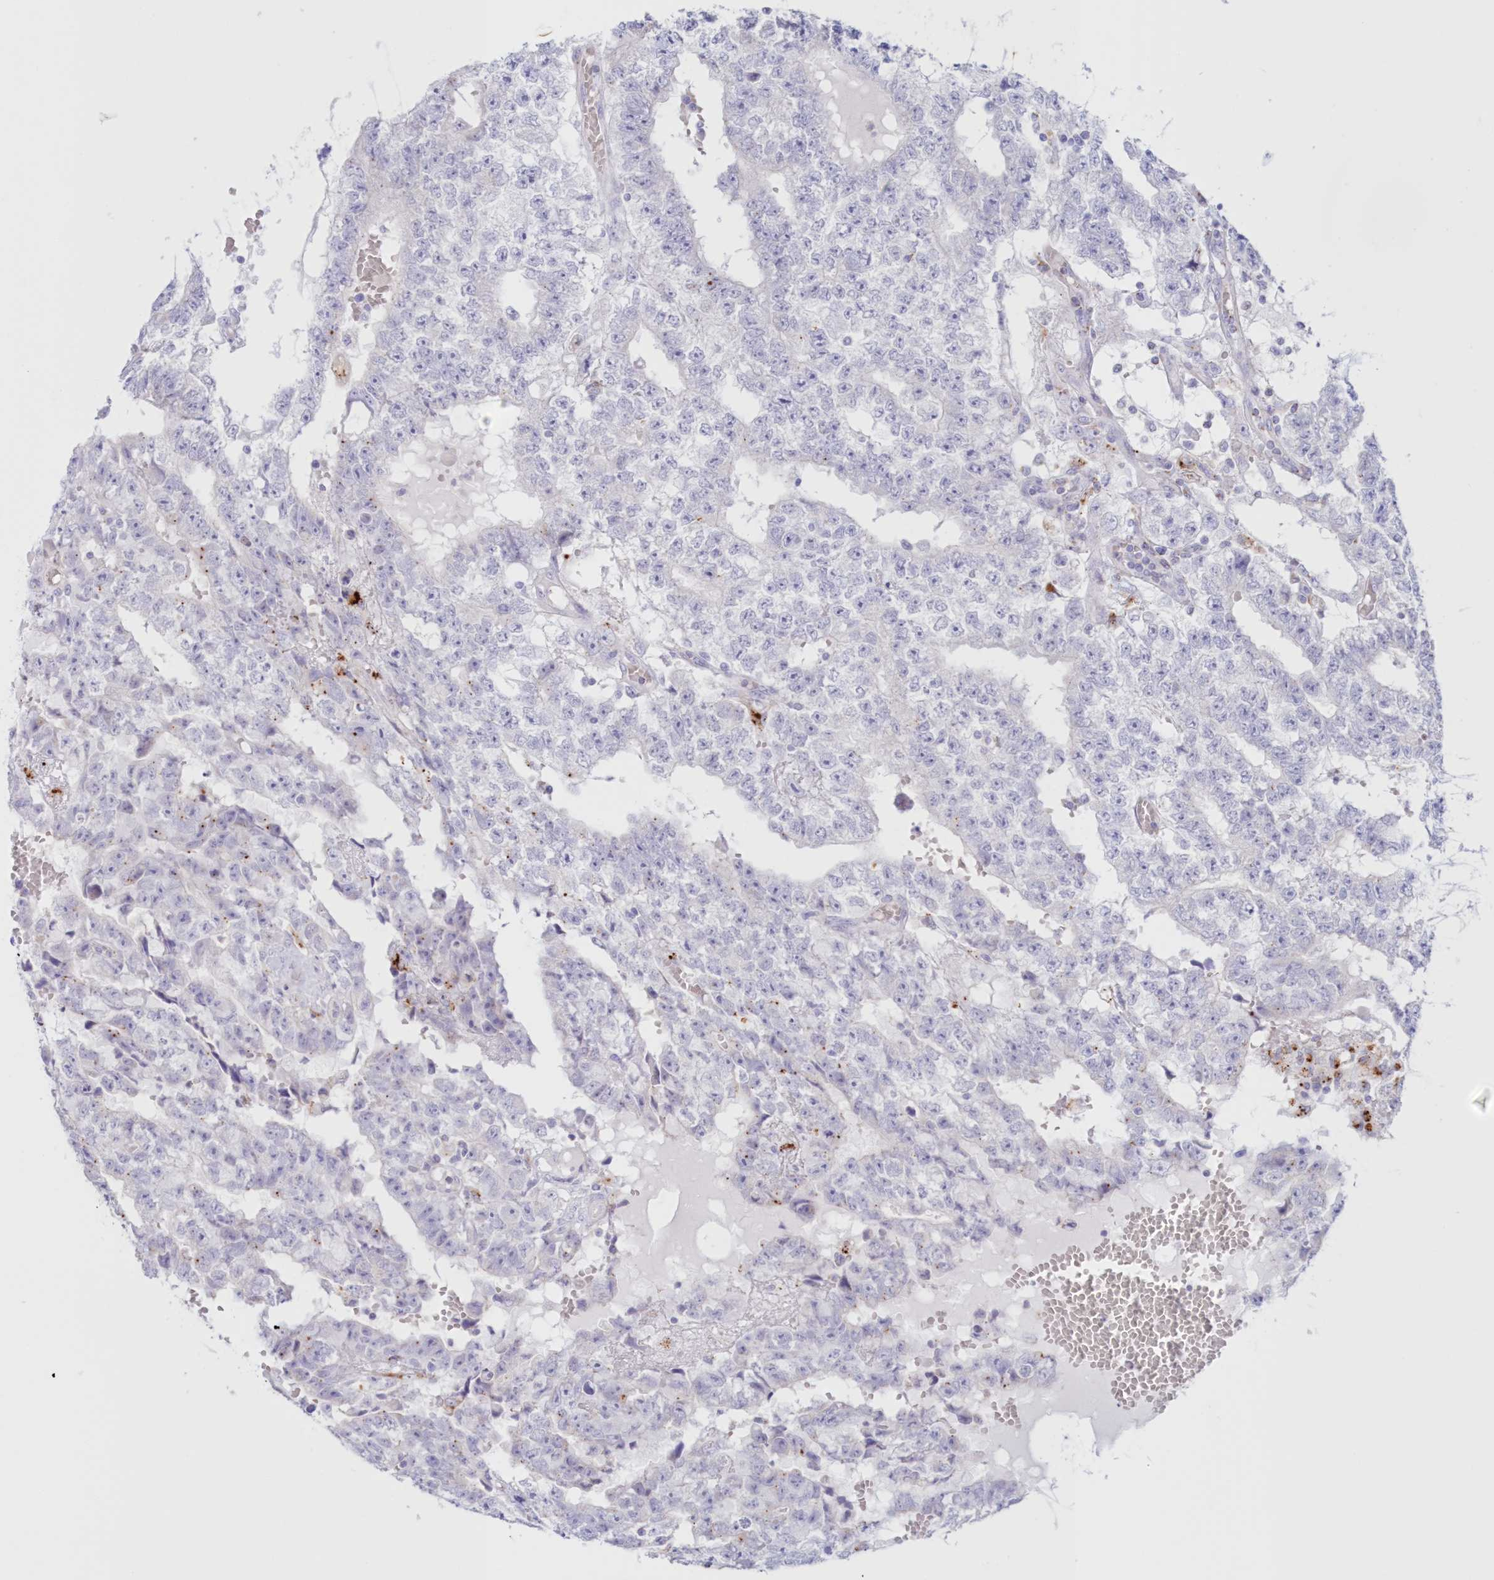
{"staining": {"intensity": "negative", "quantity": "none", "location": "none"}, "tissue": "testis cancer", "cell_type": "Tumor cells", "image_type": "cancer", "snomed": [{"axis": "morphology", "description": "Carcinoma, Embryonal, NOS"}, {"axis": "topography", "description": "Testis"}], "caption": "An image of human embryonal carcinoma (testis) is negative for staining in tumor cells.", "gene": "TPP1", "patient": {"sex": "male", "age": 25}}